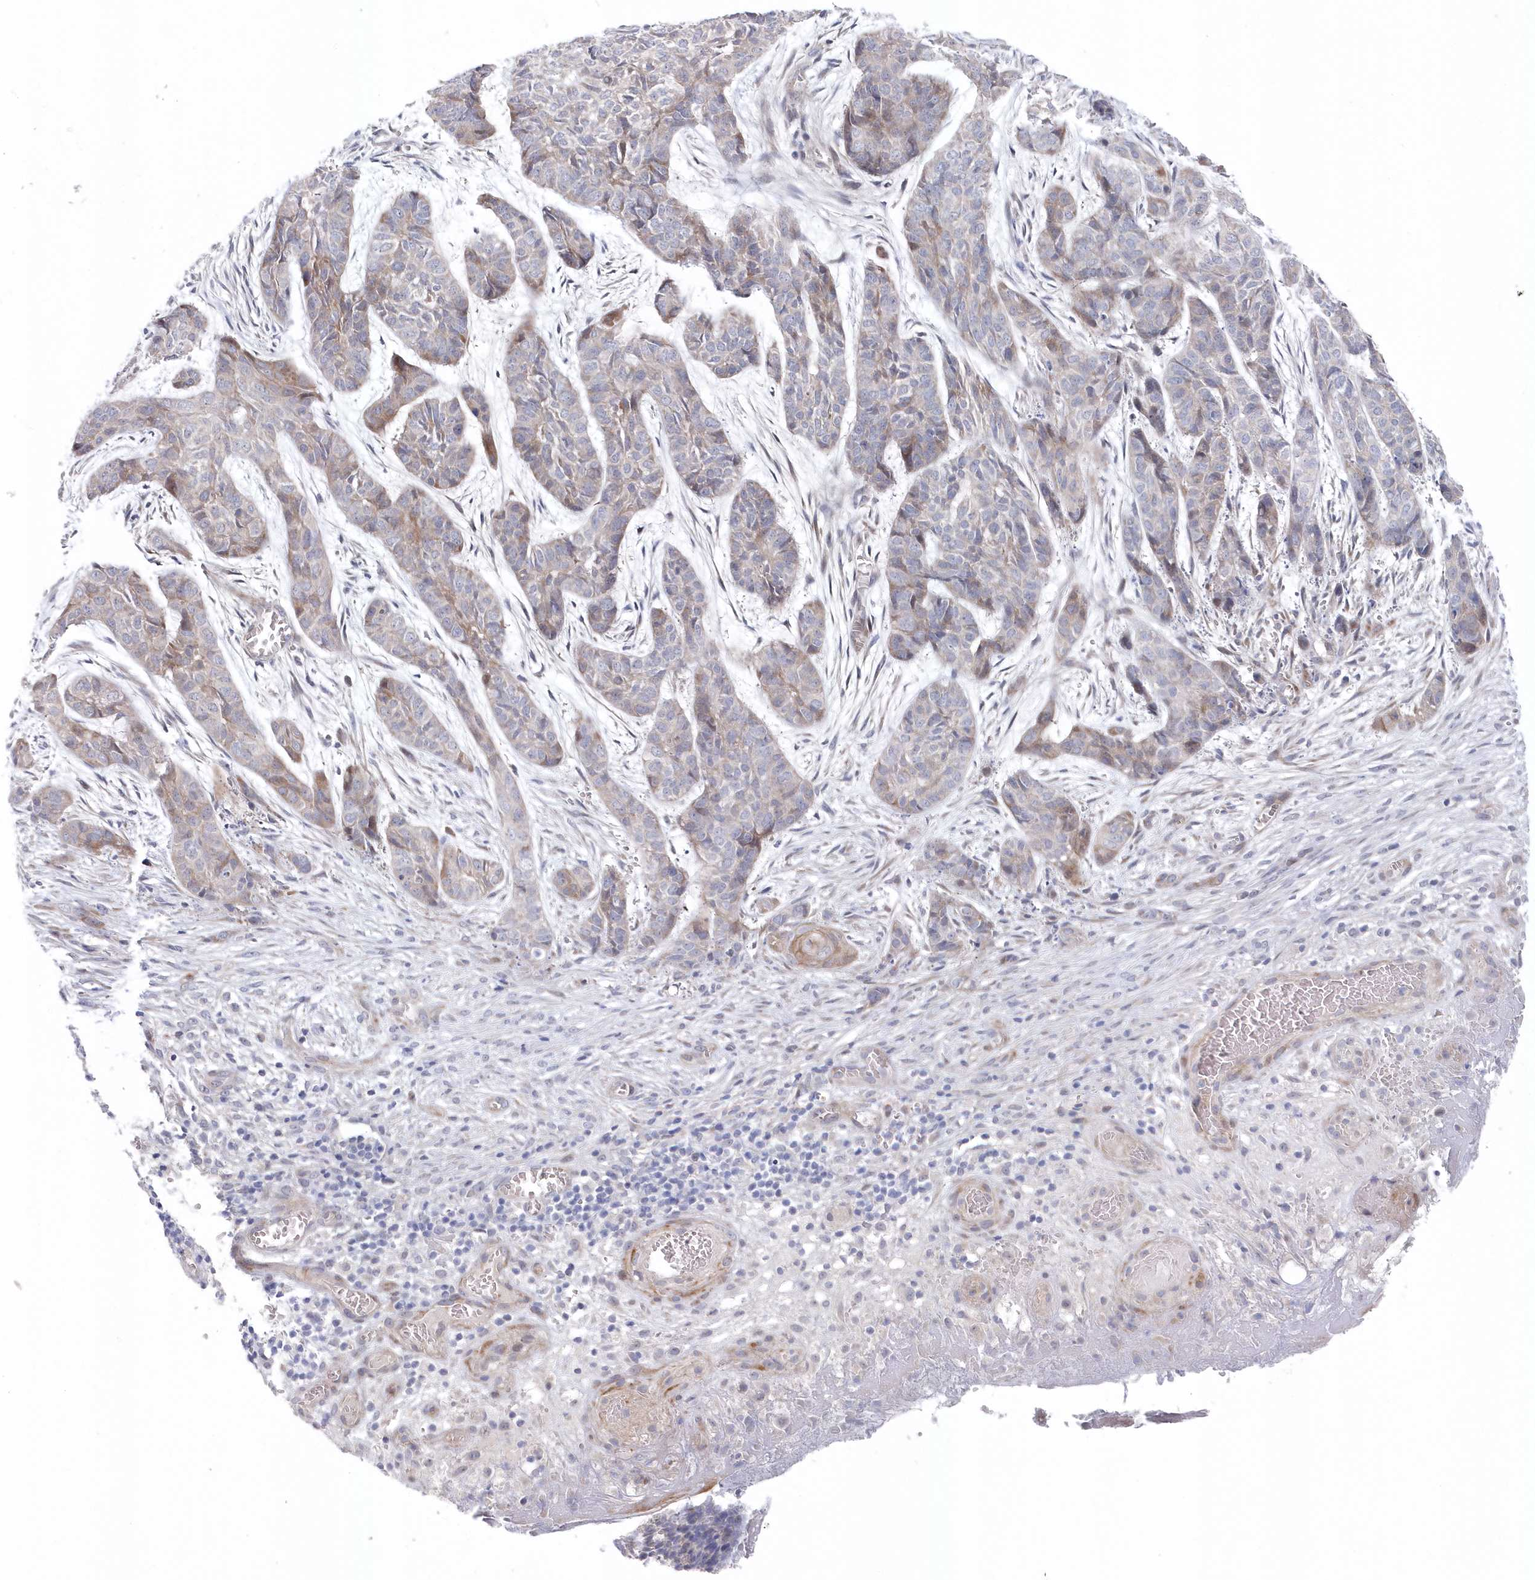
{"staining": {"intensity": "weak", "quantity": "<25%", "location": "cytoplasmic/membranous"}, "tissue": "skin cancer", "cell_type": "Tumor cells", "image_type": "cancer", "snomed": [{"axis": "morphology", "description": "Basal cell carcinoma"}, {"axis": "topography", "description": "Skin"}], "caption": "DAB immunohistochemical staining of skin cancer exhibits no significant staining in tumor cells.", "gene": "KIAA1586", "patient": {"sex": "female", "age": 64}}